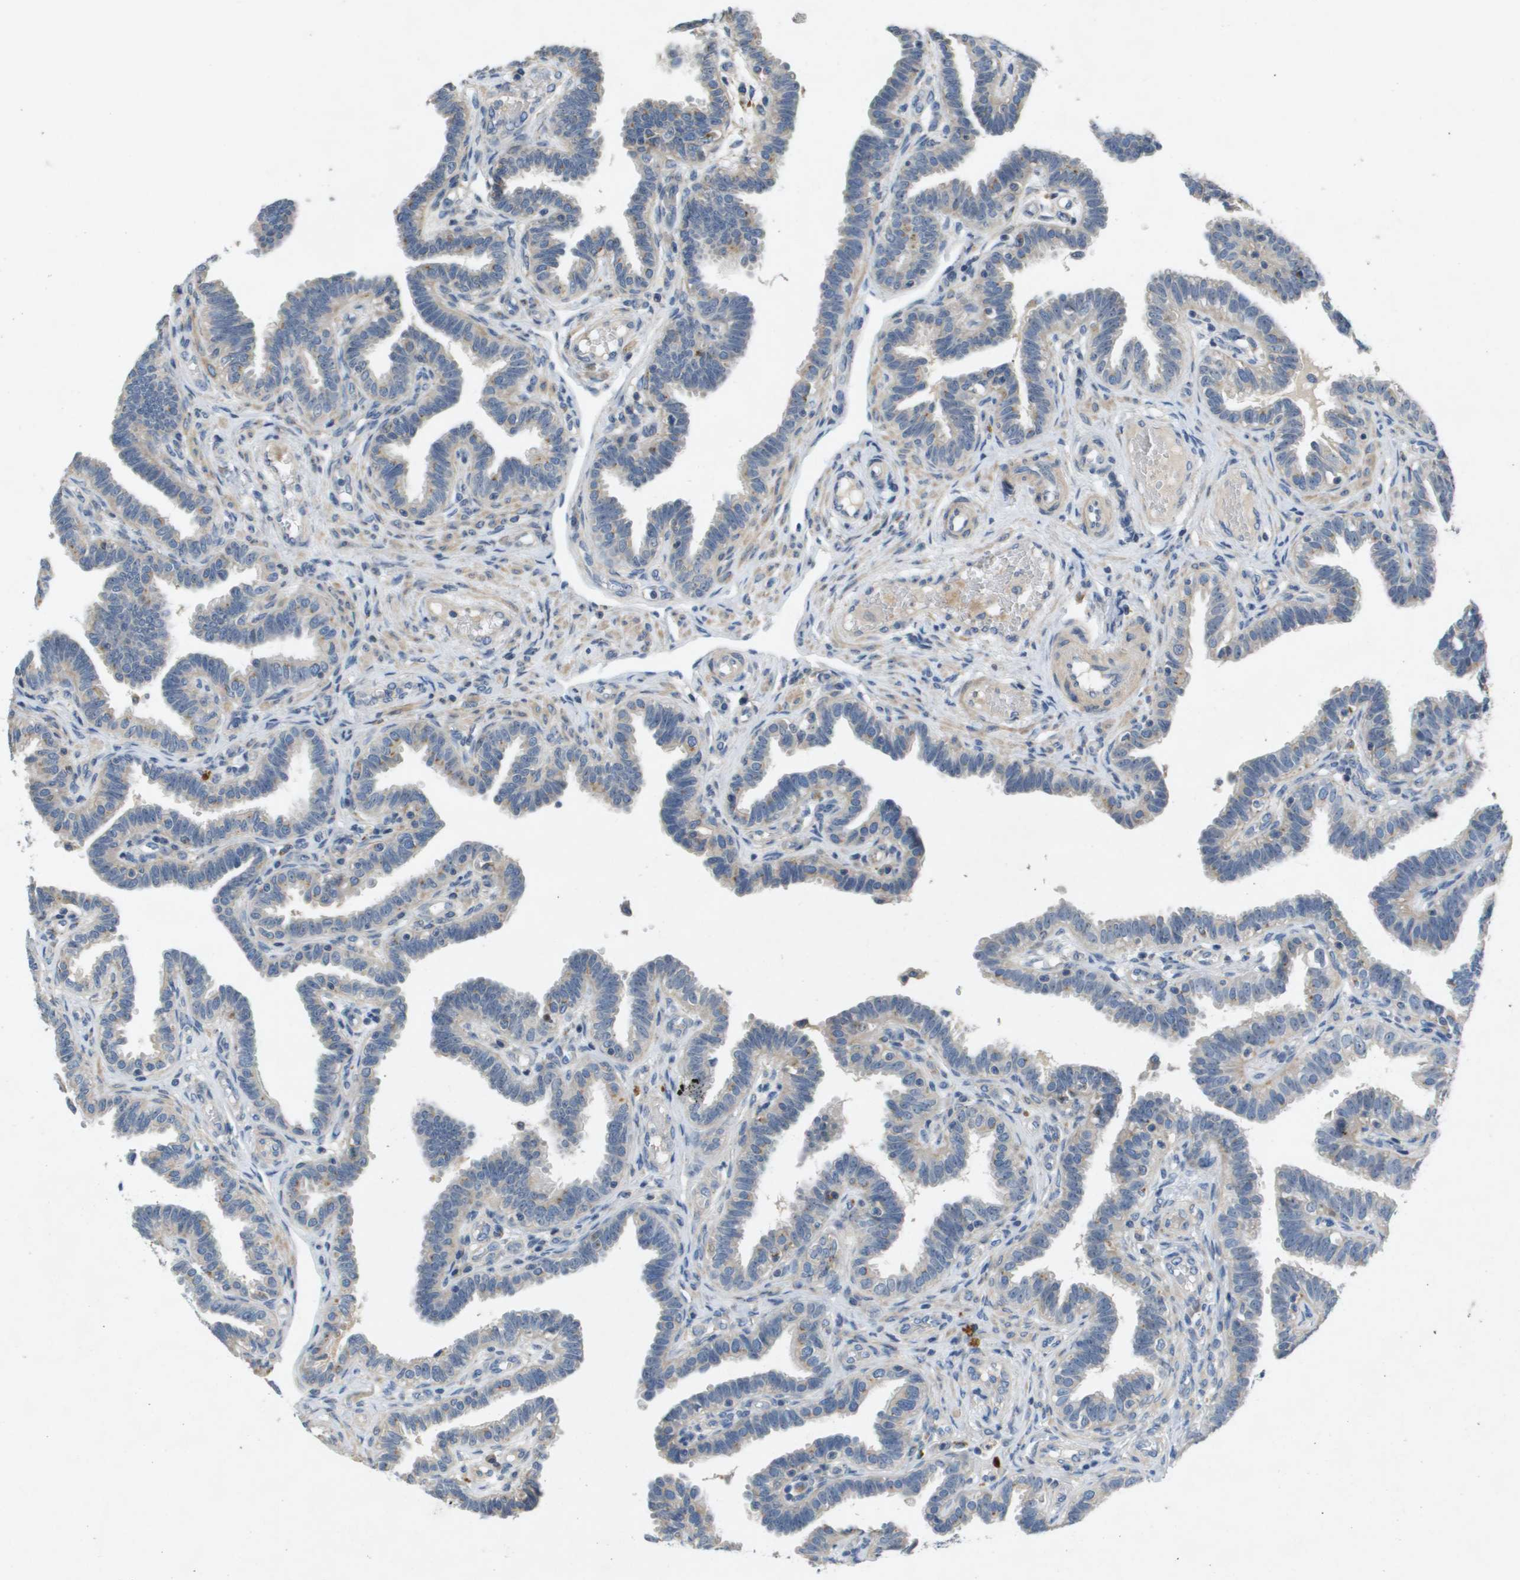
{"staining": {"intensity": "weak", "quantity": "<25%", "location": "cytoplasmic/membranous"}, "tissue": "fallopian tube", "cell_type": "Glandular cells", "image_type": "normal", "snomed": [{"axis": "morphology", "description": "Normal tissue, NOS"}, {"axis": "topography", "description": "Fallopian tube"}, {"axis": "topography", "description": "Placenta"}], "caption": "IHC of unremarkable fallopian tube demonstrates no positivity in glandular cells.", "gene": "B3GNT5", "patient": {"sex": "female", "age": 34}}